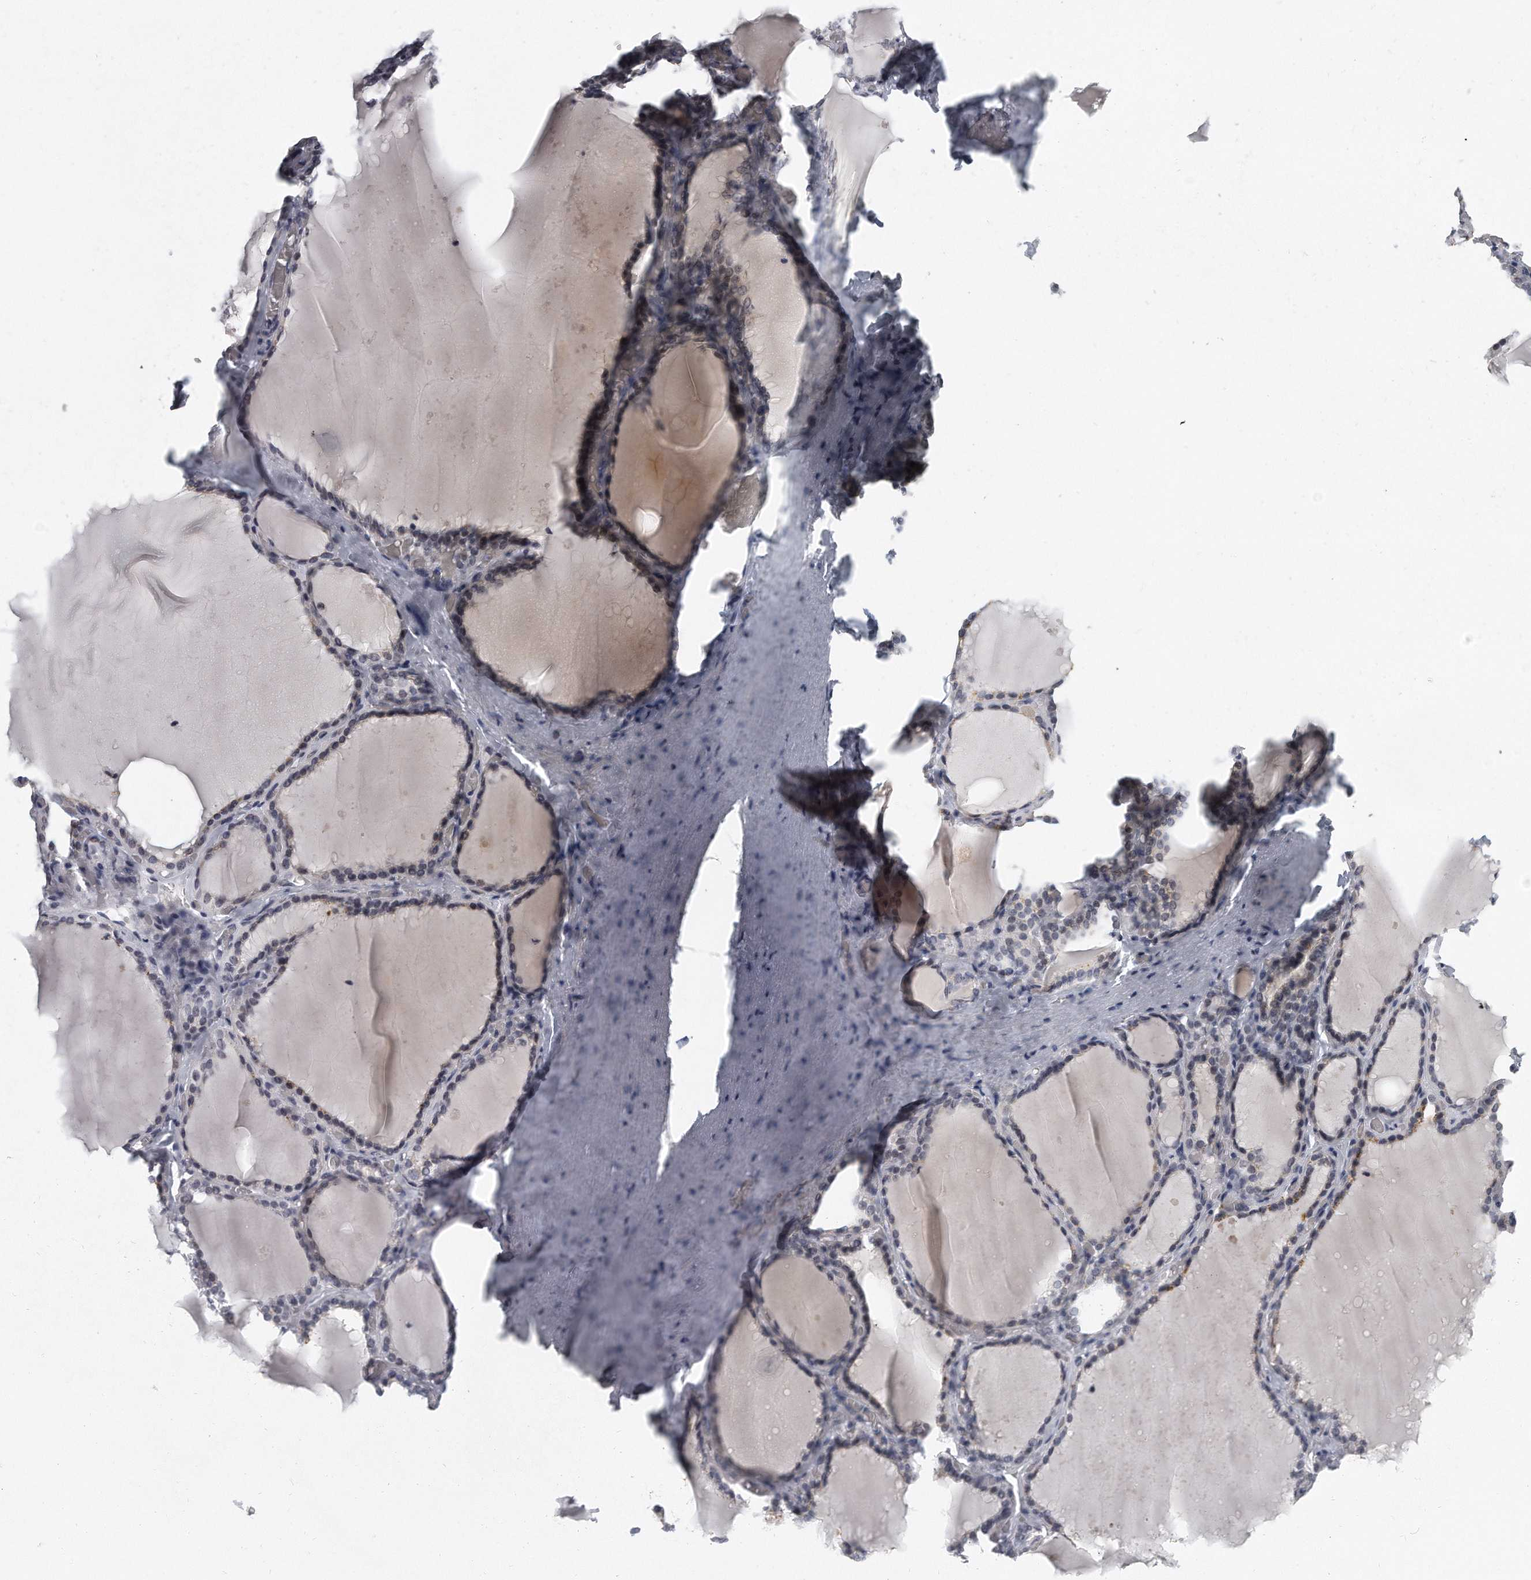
{"staining": {"intensity": "moderate", "quantity": "<25%", "location": "nuclear"}, "tissue": "thyroid gland", "cell_type": "Glandular cells", "image_type": "normal", "snomed": [{"axis": "morphology", "description": "Normal tissue, NOS"}, {"axis": "topography", "description": "Thyroid gland"}], "caption": "DAB (3,3'-diaminobenzidine) immunohistochemical staining of benign human thyroid gland exhibits moderate nuclear protein expression in approximately <25% of glandular cells.", "gene": "TFCP2L1", "patient": {"sex": "female", "age": 22}}